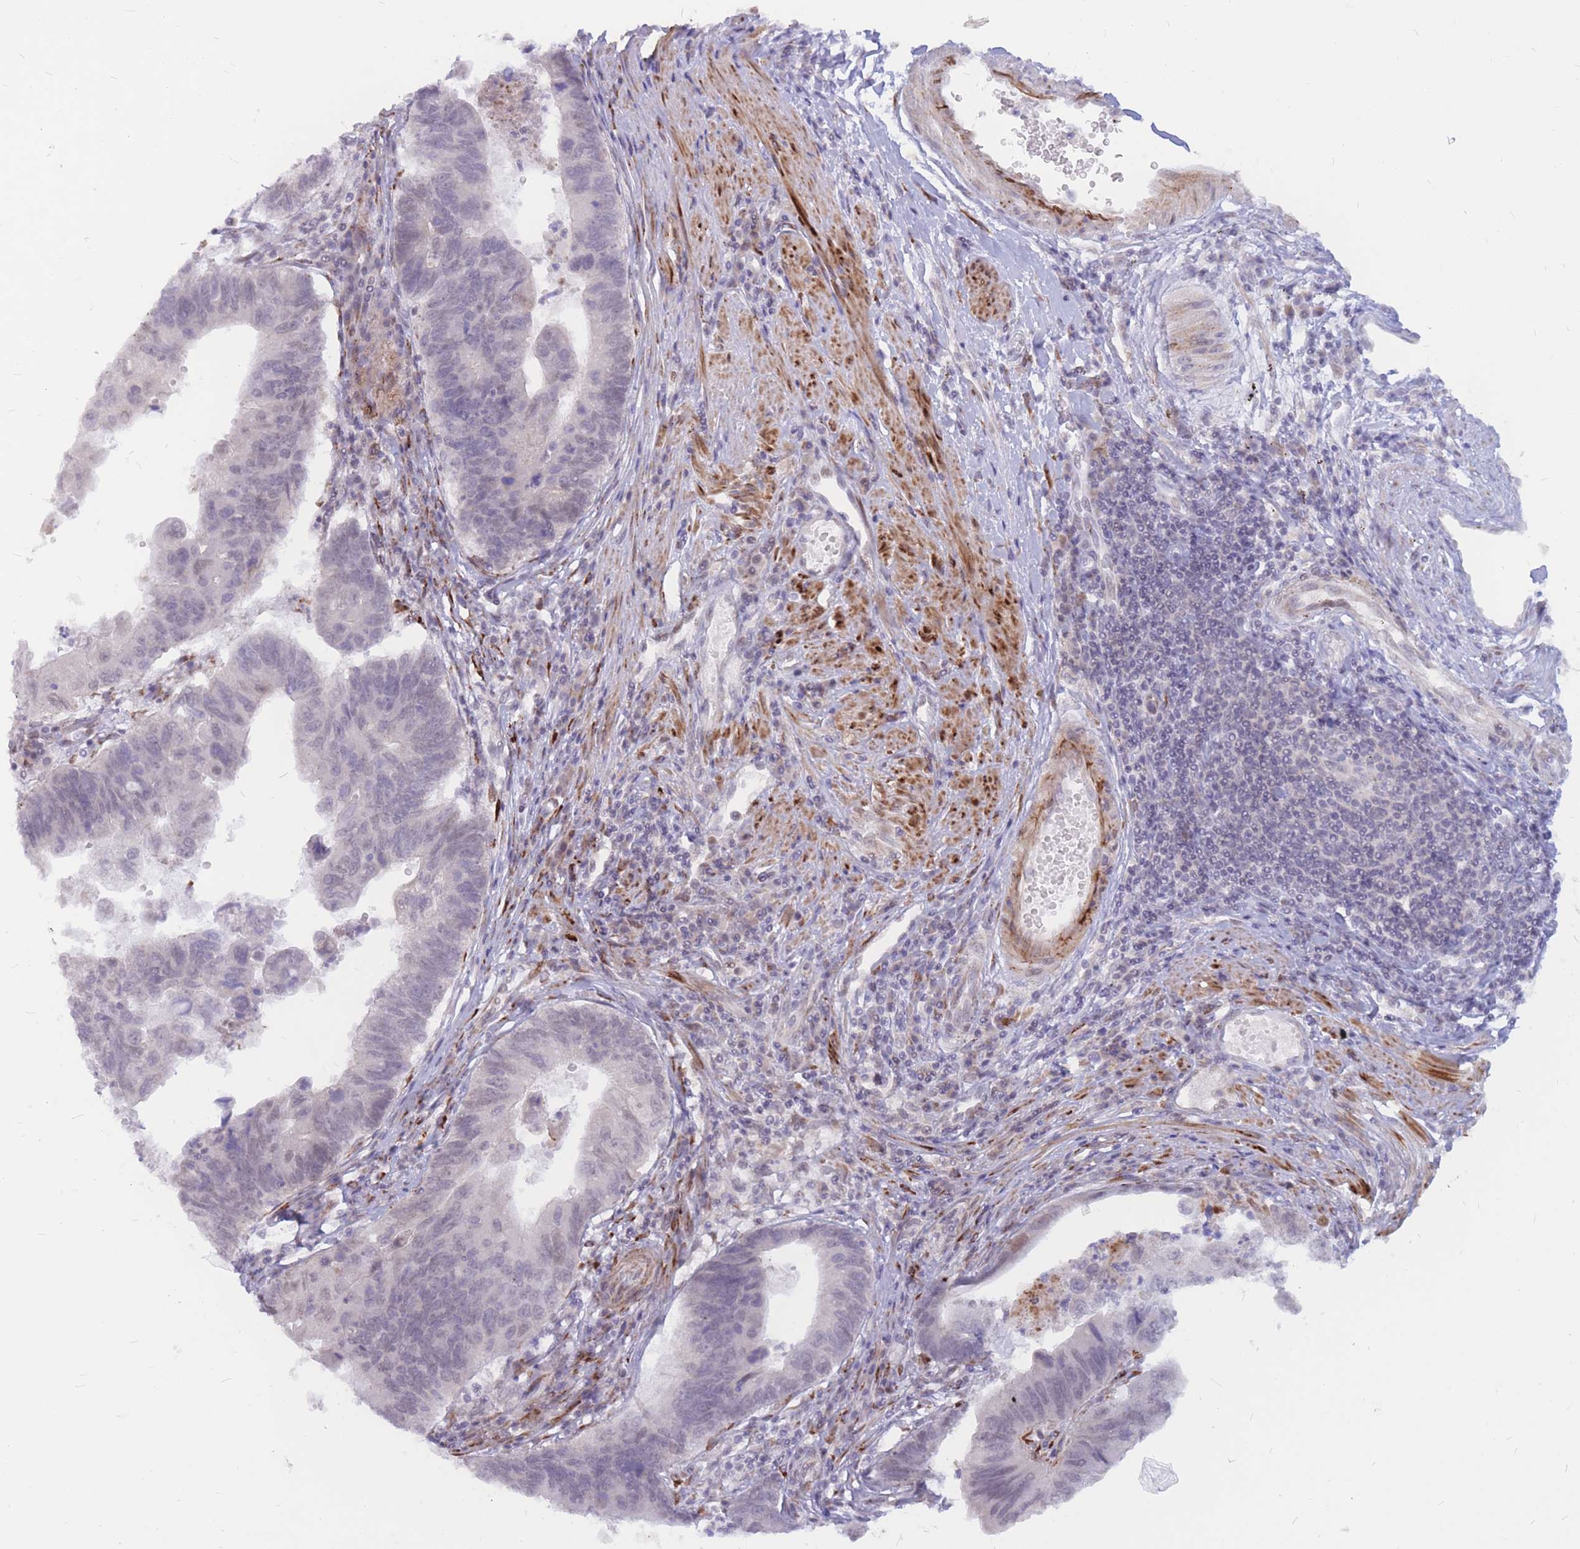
{"staining": {"intensity": "negative", "quantity": "none", "location": "none"}, "tissue": "stomach cancer", "cell_type": "Tumor cells", "image_type": "cancer", "snomed": [{"axis": "morphology", "description": "Adenocarcinoma, NOS"}, {"axis": "topography", "description": "Stomach"}], "caption": "This is an immunohistochemistry image of human adenocarcinoma (stomach). There is no expression in tumor cells.", "gene": "ADD2", "patient": {"sex": "male", "age": 59}}